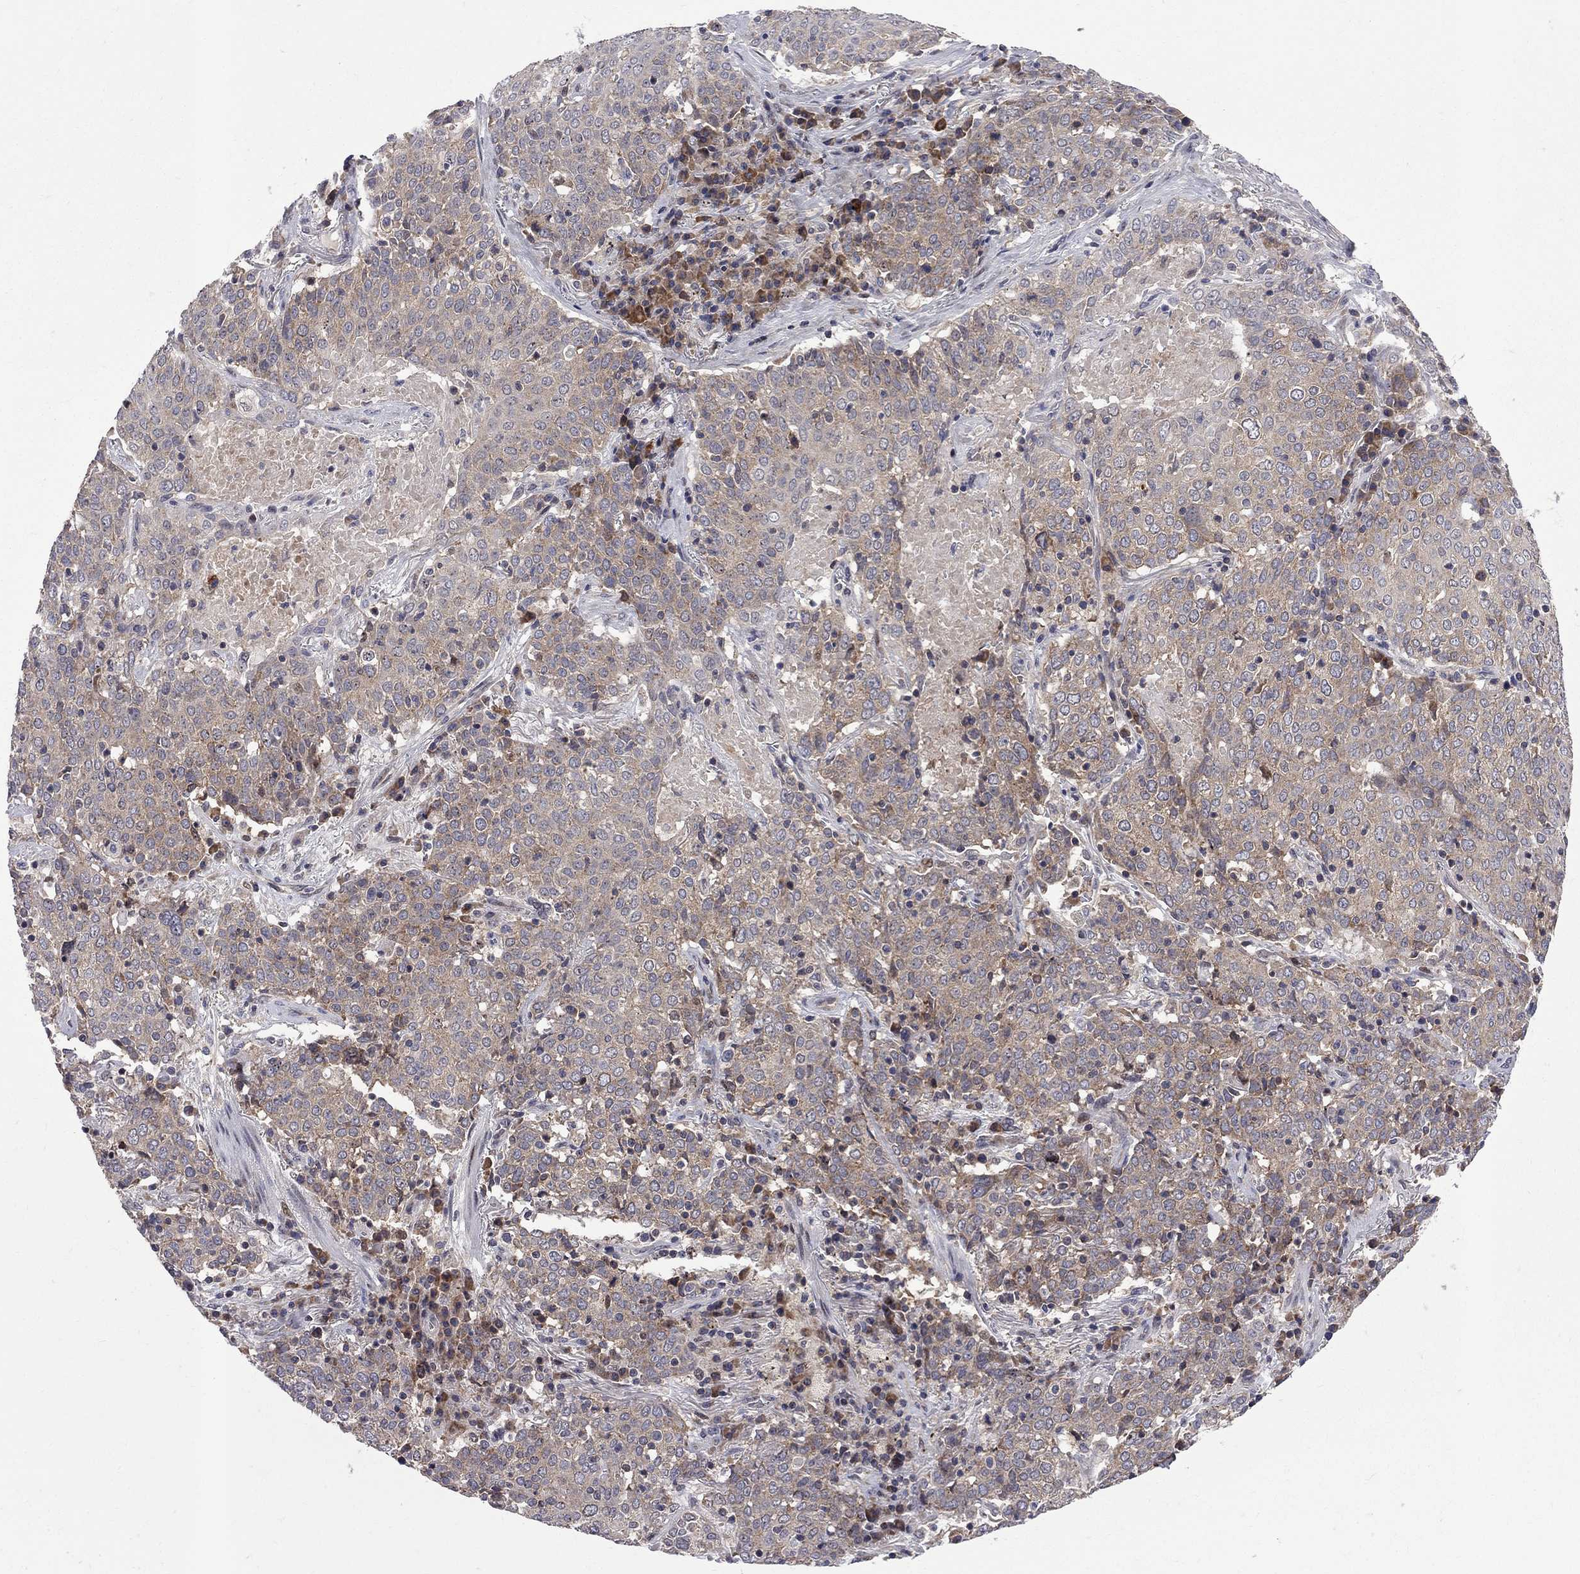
{"staining": {"intensity": "moderate", "quantity": "<25%", "location": "cytoplasmic/membranous"}, "tissue": "lung cancer", "cell_type": "Tumor cells", "image_type": "cancer", "snomed": [{"axis": "morphology", "description": "Squamous cell carcinoma, NOS"}, {"axis": "topography", "description": "Lung"}], "caption": "Immunohistochemical staining of lung cancer (squamous cell carcinoma) reveals low levels of moderate cytoplasmic/membranous staining in approximately <25% of tumor cells.", "gene": "CNOT11", "patient": {"sex": "male", "age": 82}}